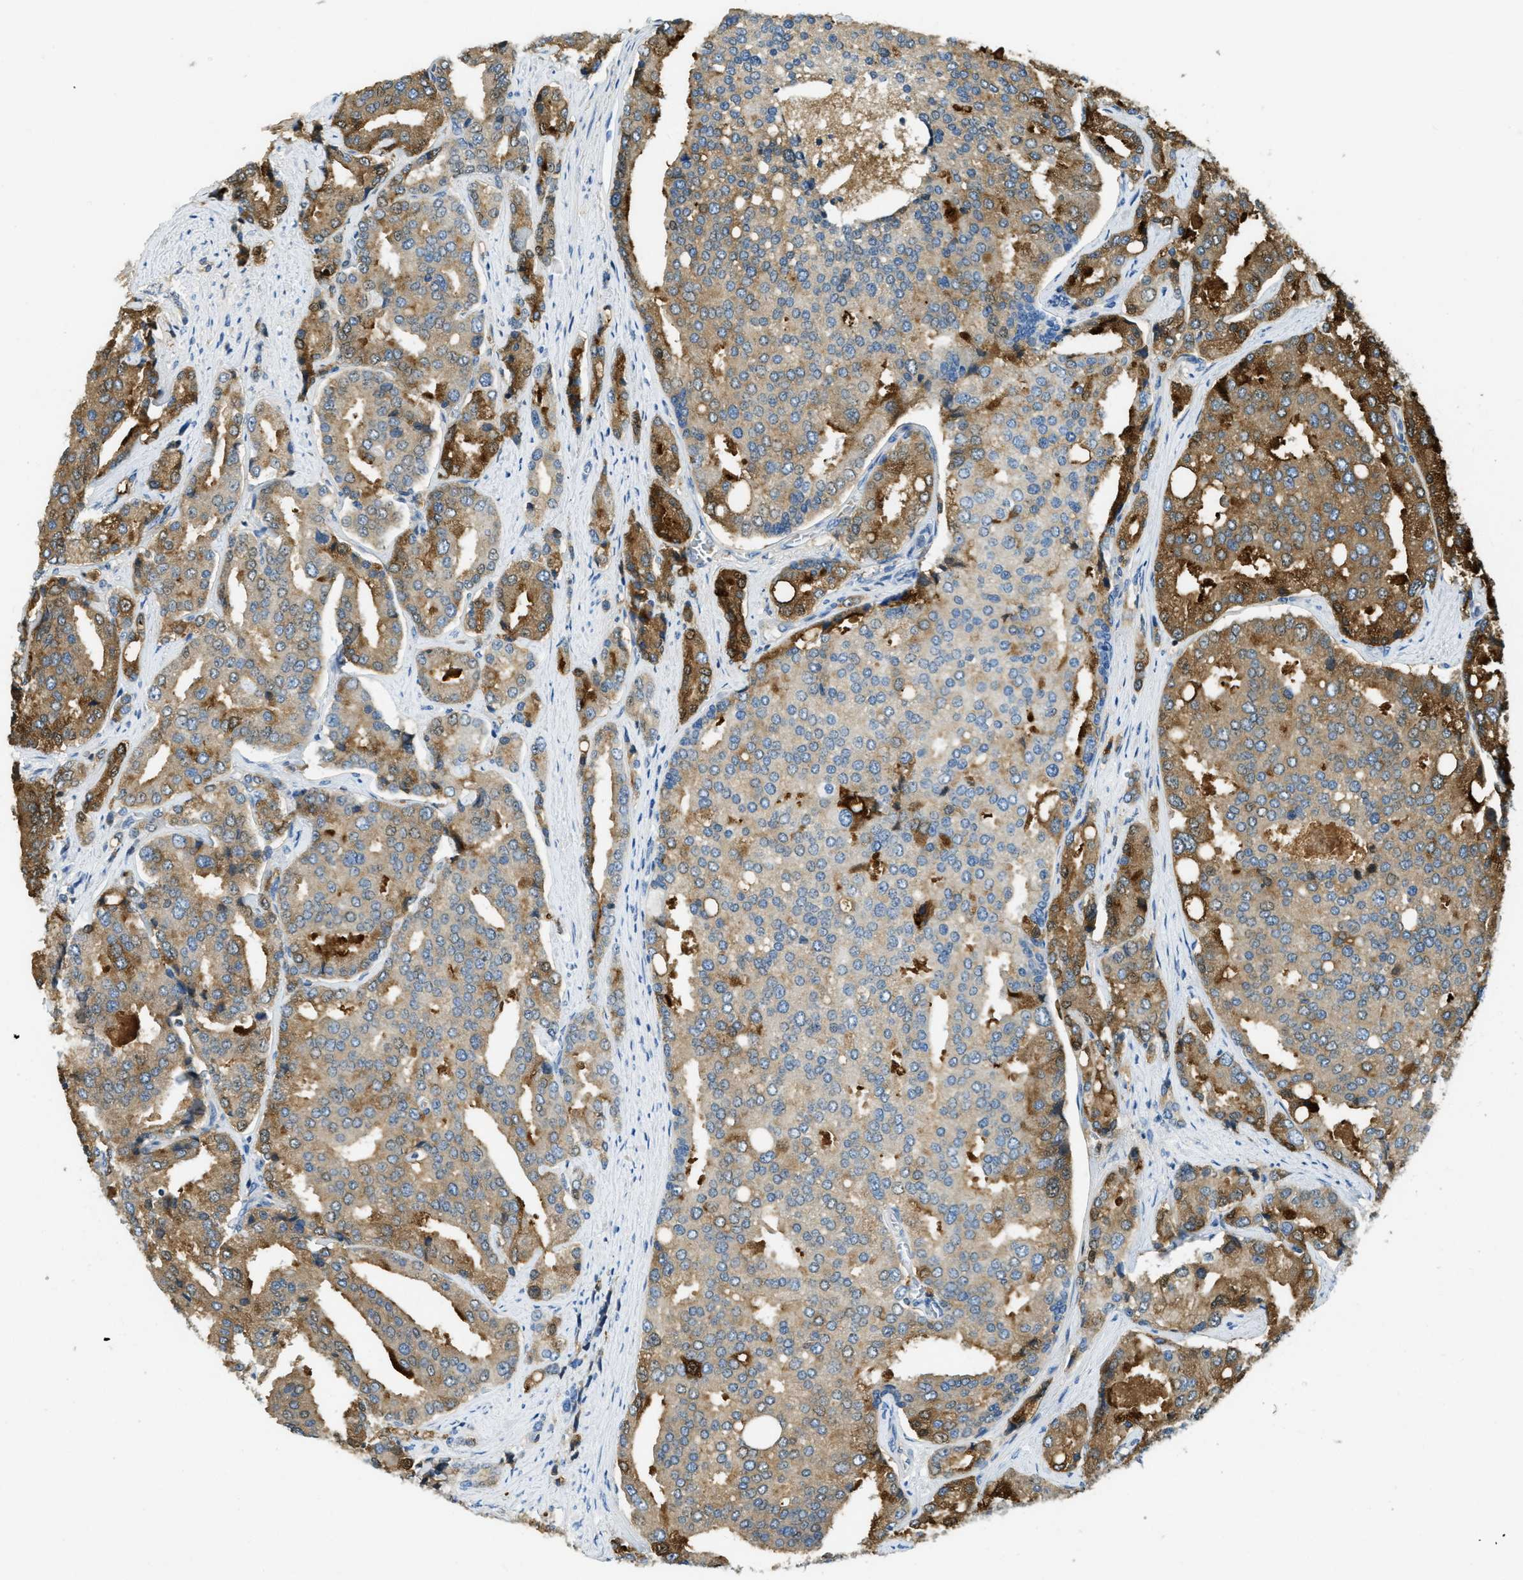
{"staining": {"intensity": "moderate", "quantity": ">75%", "location": "cytoplasmic/membranous,nuclear"}, "tissue": "prostate cancer", "cell_type": "Tumor cells", "image_type": "cancer", "snomed": [{"axis": "morphology", "description": "Adenocarcinoma, High grade"}, {"axis": "topography", "description": "Prostate"}], "caption": "Human high-grade adenocarcinoma (prostate) stained with a brown dye reveals moderate cytoplasmic/membranous and nuclear positive expression in about >75% of tumor cells.", "gene": "PRTN3", "patient": {"sex": "male", "age": 50}}